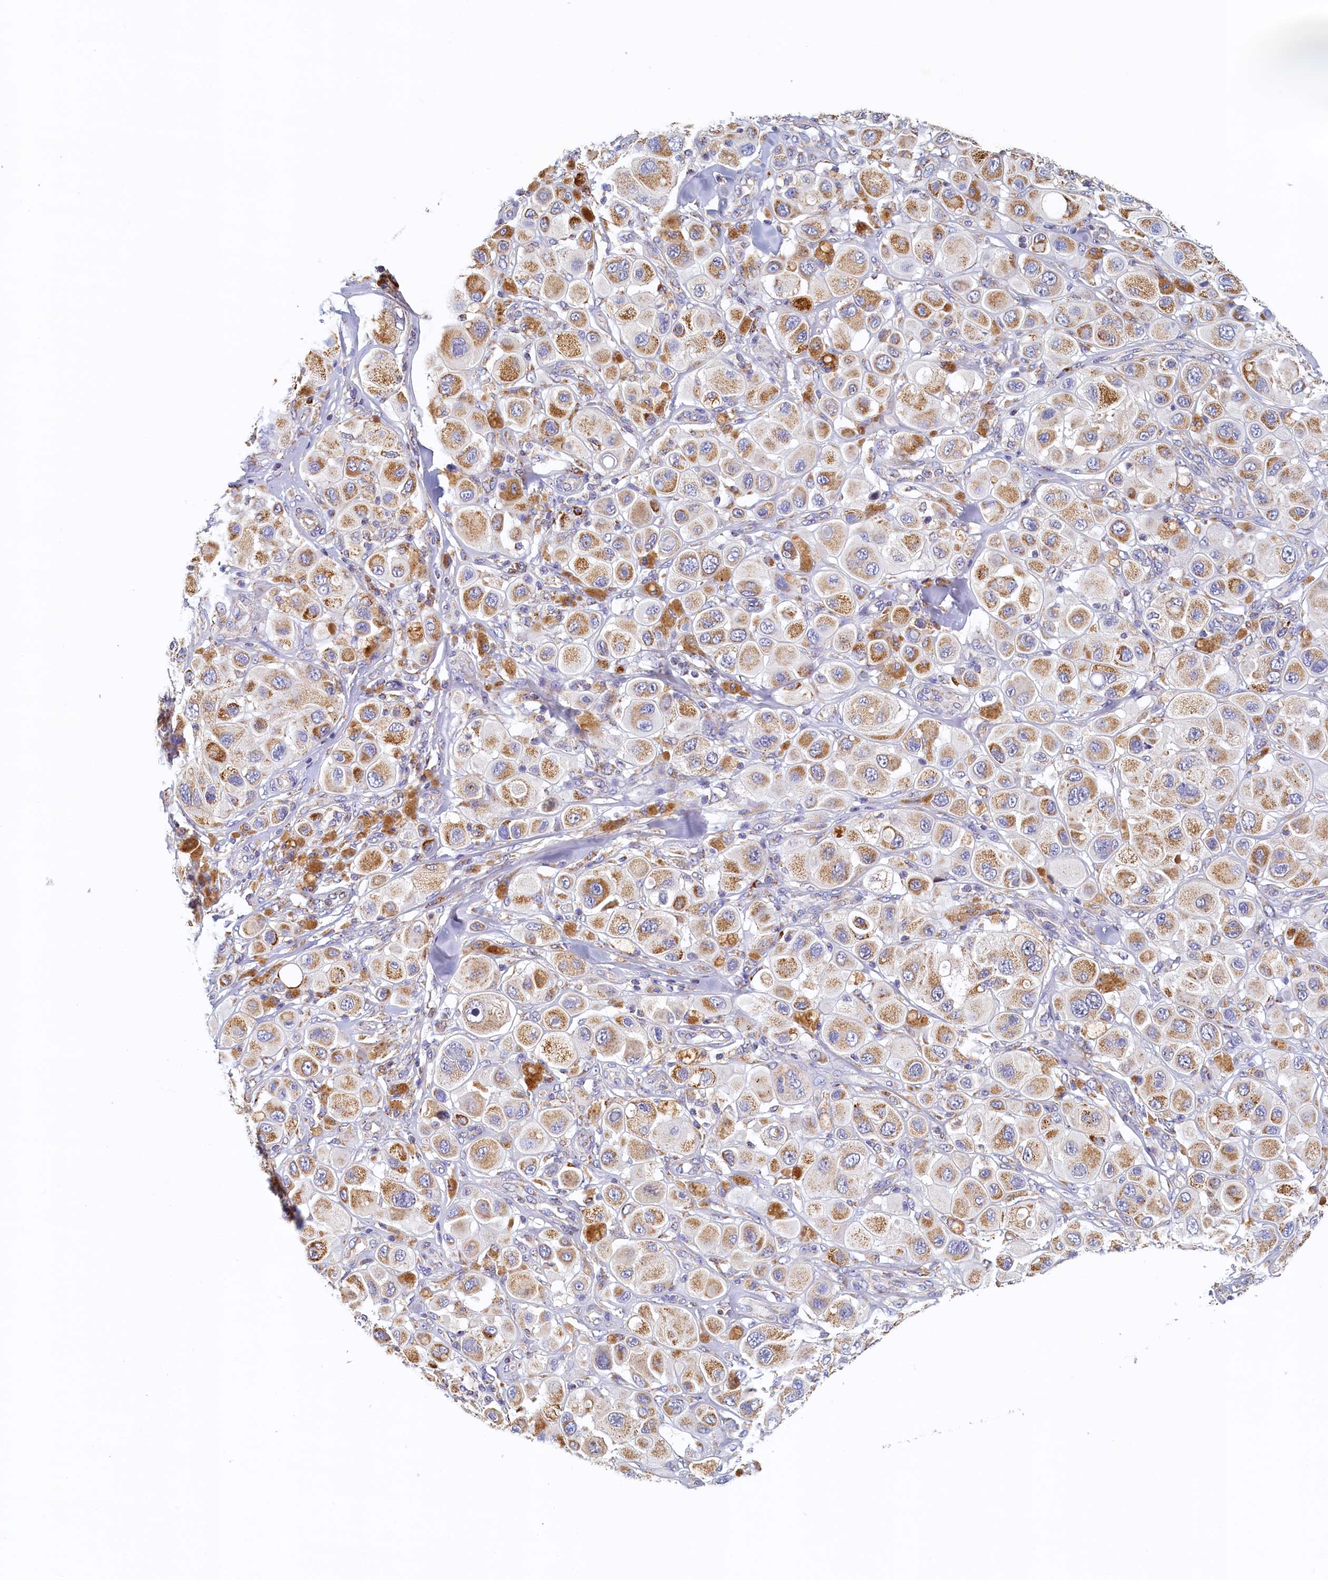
{"staining": {"intensity": "moderate", "quantity": ">75%", "location": "cytoplasmic/membranous"}, "tissue": "melanoma", "cell_type": "Tumor cells", "image_type": "cancer", "snomed": [{"axis": "morphology", "description": "Malignant melanoma, Metastatic site"}, {"axis": "topography", "description": "Skin"}], "caption": "Melanoma stained with a protein marker displays moderate staining in tumor cells.", "gene": "POC1A", "patient": {"sex": "male", "age": 41}}